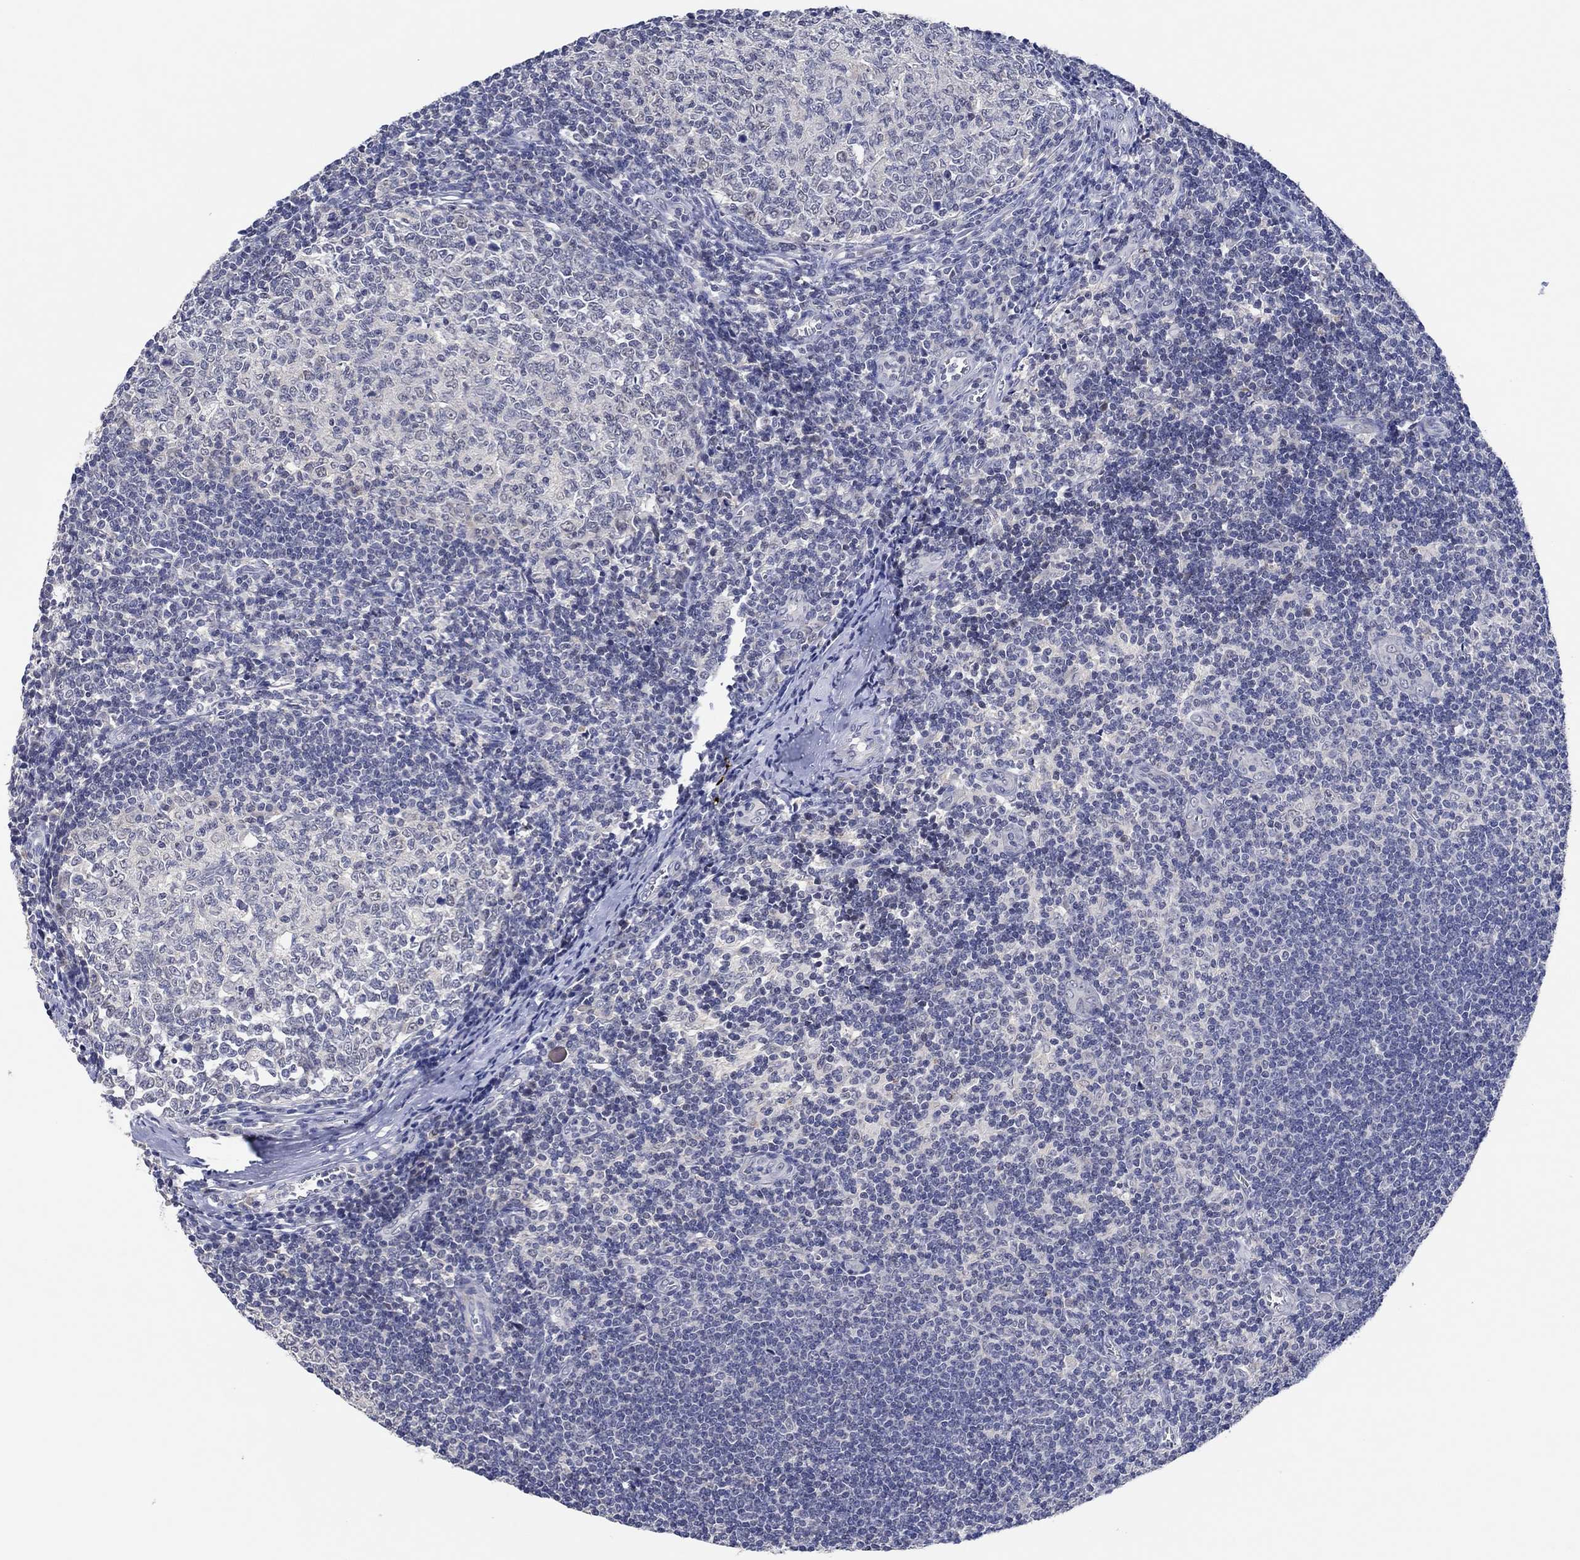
{"staining": {"intensity": "negative", "quantity": "none", "location": "none"}, "tissue": "tonsil", "cell_type": "Germinal center cells", "image_type": "normal", "snomed": [{"axis": "morphology", "description": "Normal tissue, NOS"}, {"axis": "topography", "description": "Tonsil"}], "caption": "Immunohistochemistry of unremarkable tonsil demonstrates no positivity in germinal center cells. Nuclei are stained in blue.", "gene": "PRRT3", "patient": {"sex": "male", "age": 33}}